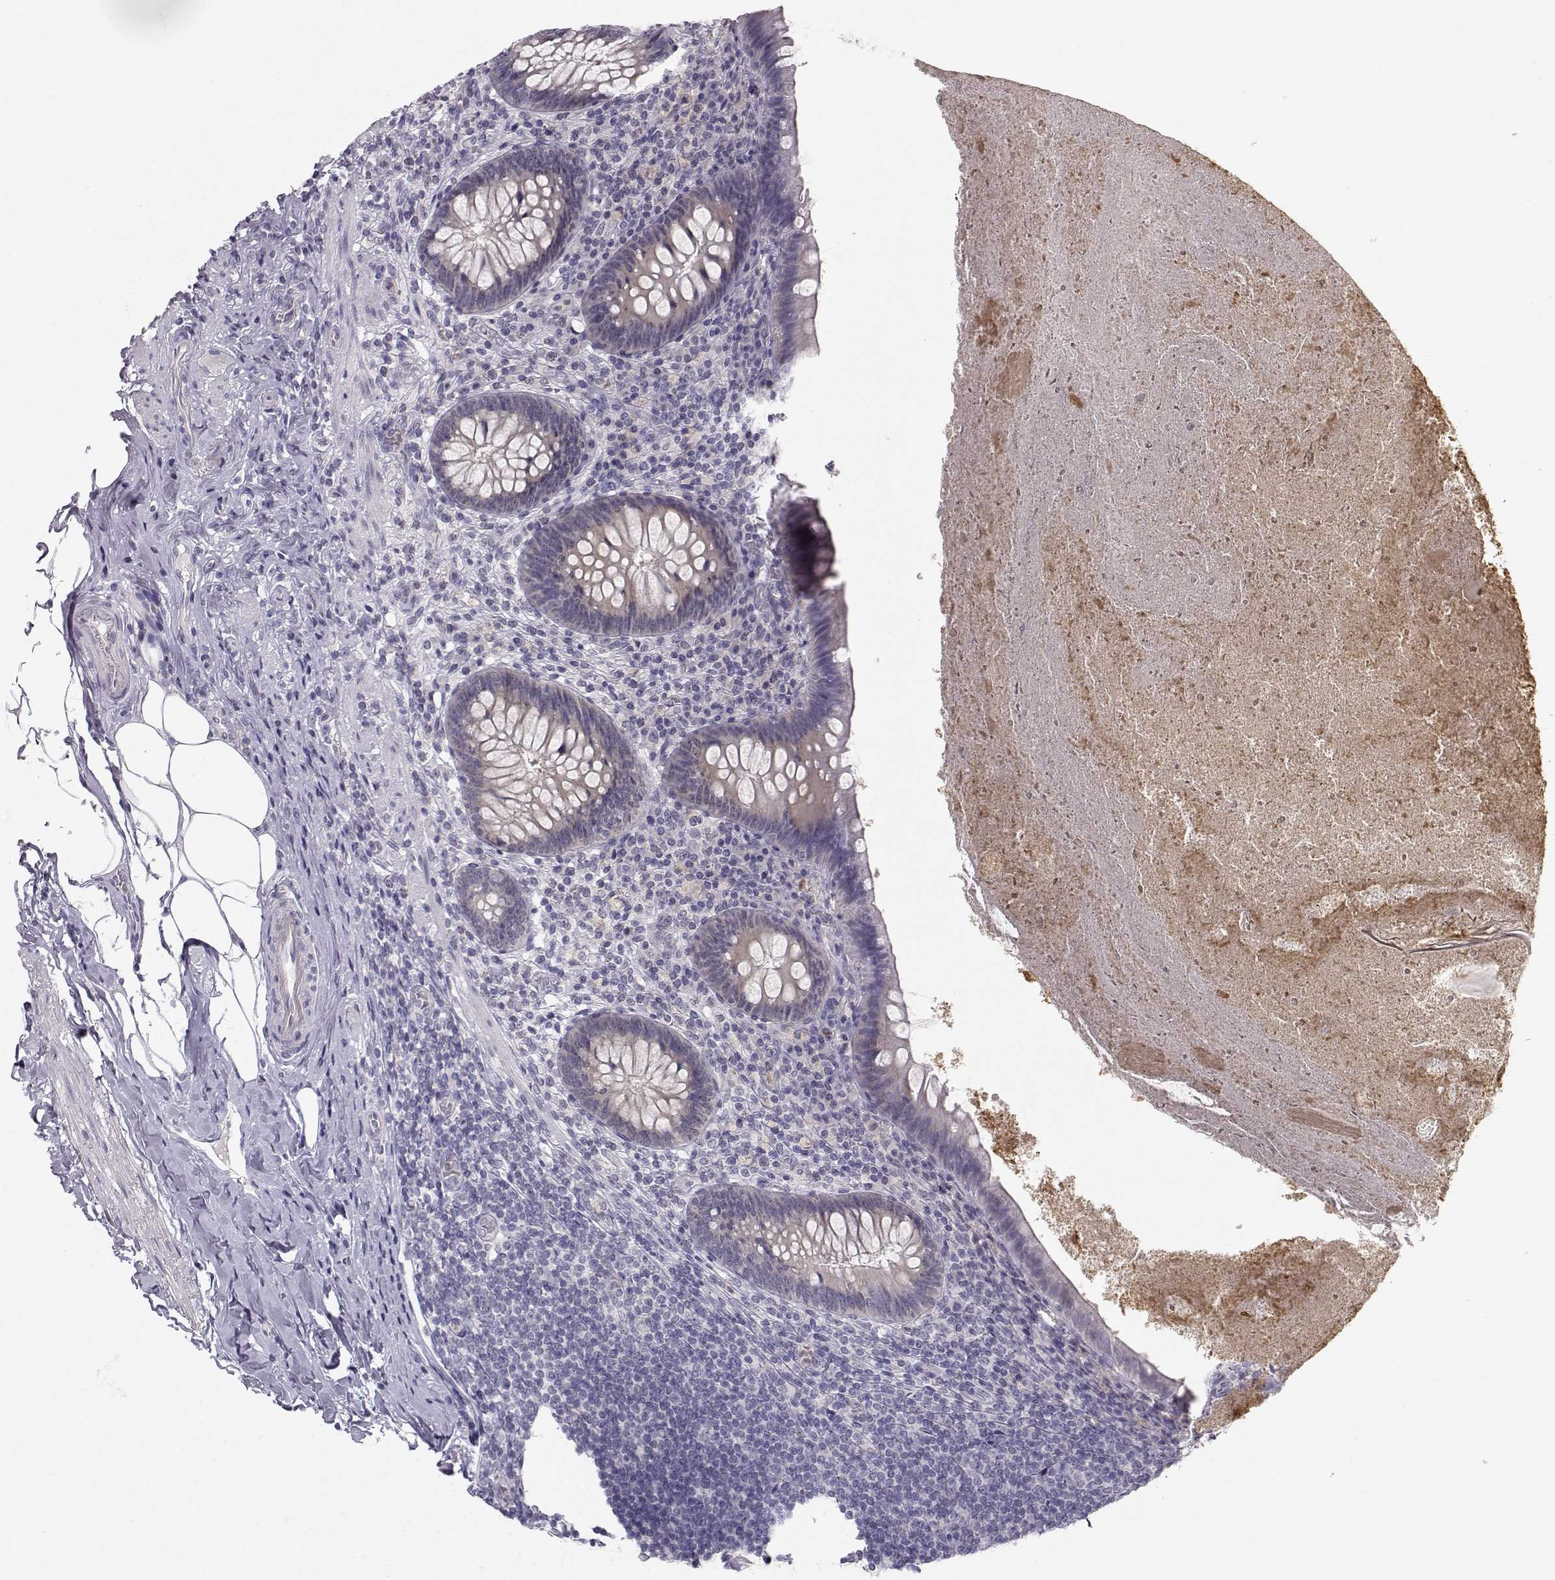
{"staining": {"intensity": "negative", "quantity": "none", "location": "none"}, "tissue": "appendix", "cell_type": "Glandular cells", "image_type": "normal", "snomed": [{"axis": "morphology", "description": "Normal tissue, NOS"}, {"axis": "topography", "description": "Appendix"}], "caption": "High power microscopy micrograph of an immunohistochemistry (IHC) photomicrograph of benign appendix, revealing no significant staining in glandular cells. (DAB (3,3'-diaminobenzidine) immunohistochemistry (IHC), high magnification).", "gene": "ZNF185", "patient": {"sex": "male", "age": 47}}